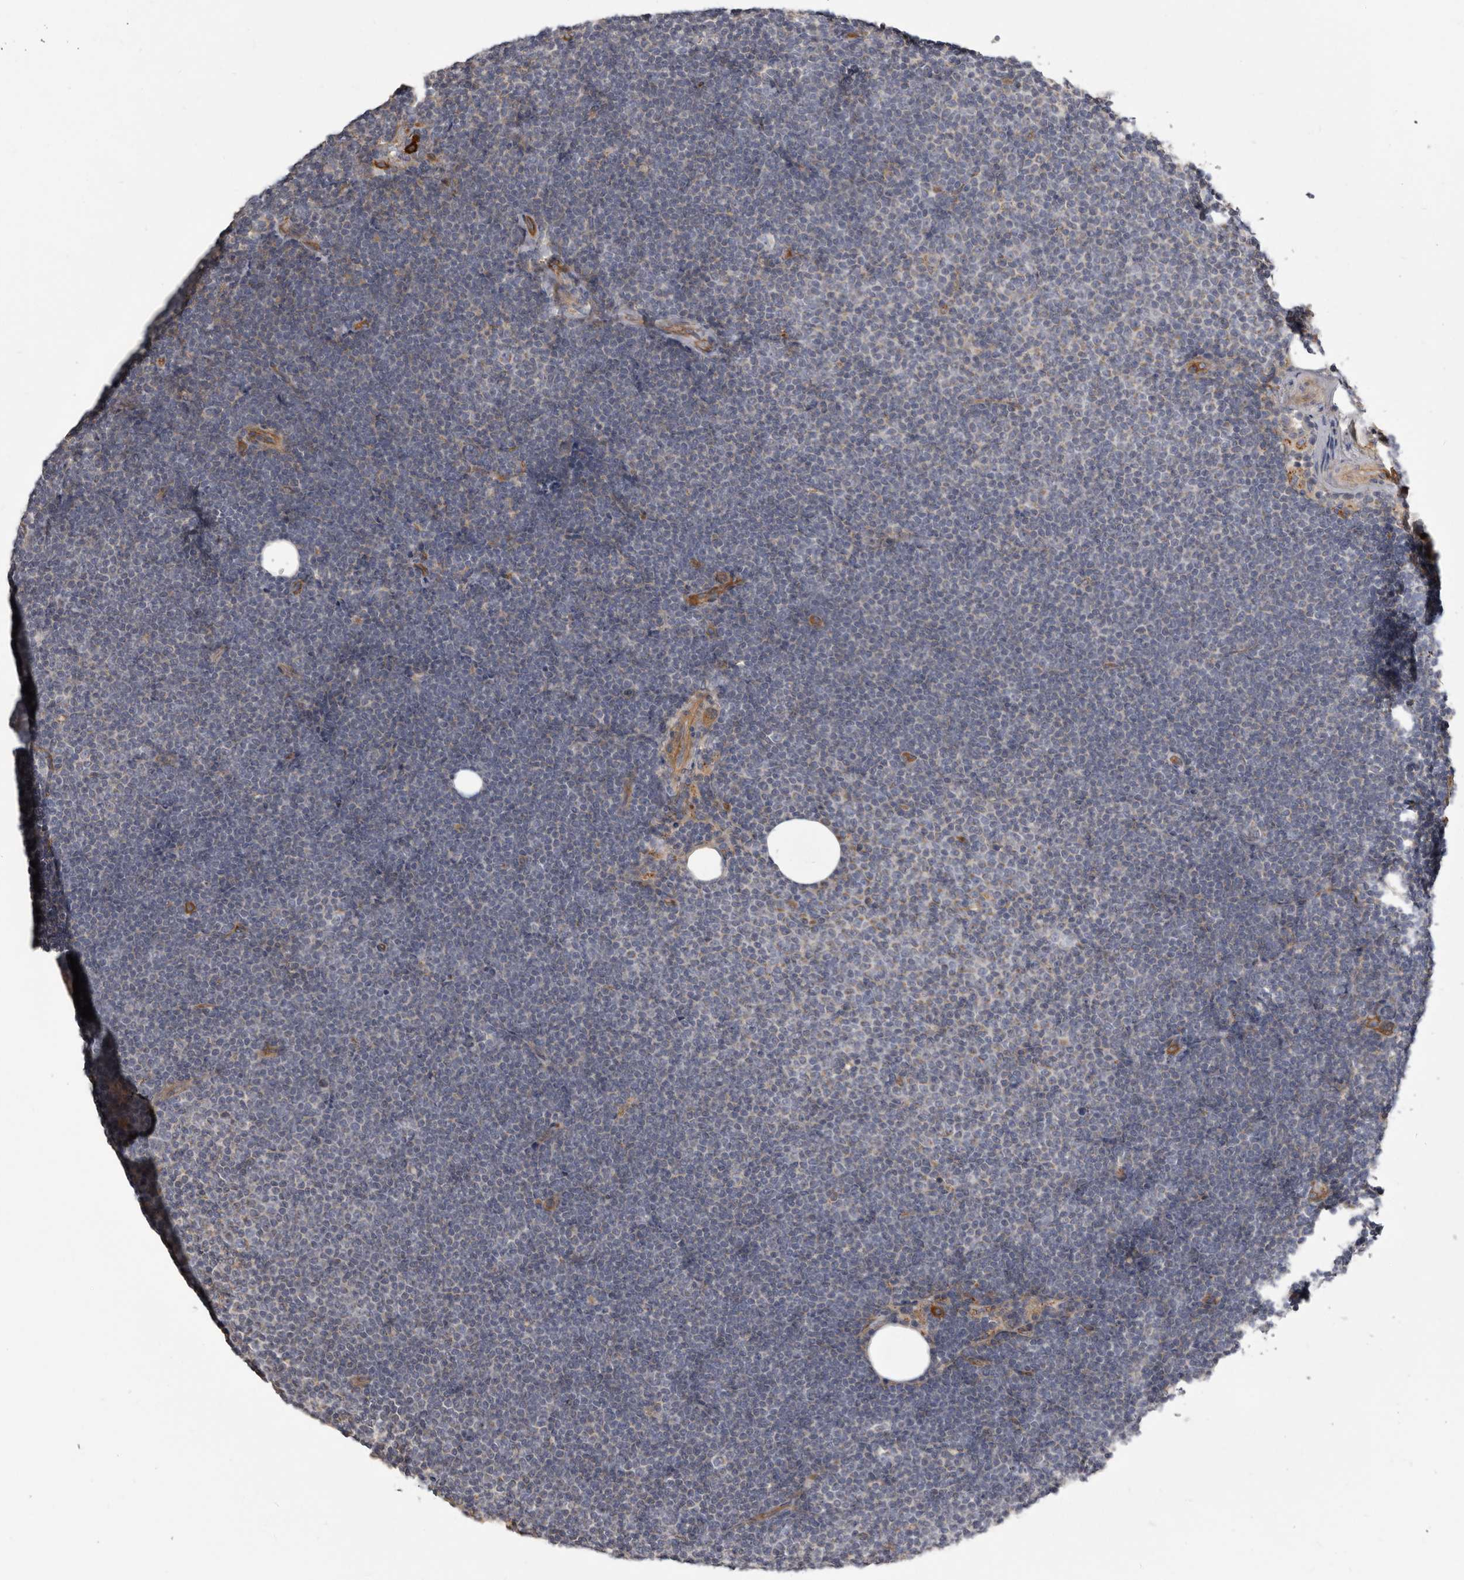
{"staining": {"intensity": "negative", "quantity": "none", "location": "none"}, "tissue": "lymphoma", "cell_type": "Tumor cells", "image_type": "cancer", "snomed": [{"axis": "morphology", "description": "Malignant lymphoma, non-Hodgkin's type, Low grade"}, {"axis": "topography", "description": "Lymph node"}], "caption": "The image demonstrates no significant positivity in tumor cells of lymphoma.", "gene": "ENAH", "patient": {"sex": "female", "age": 53}}